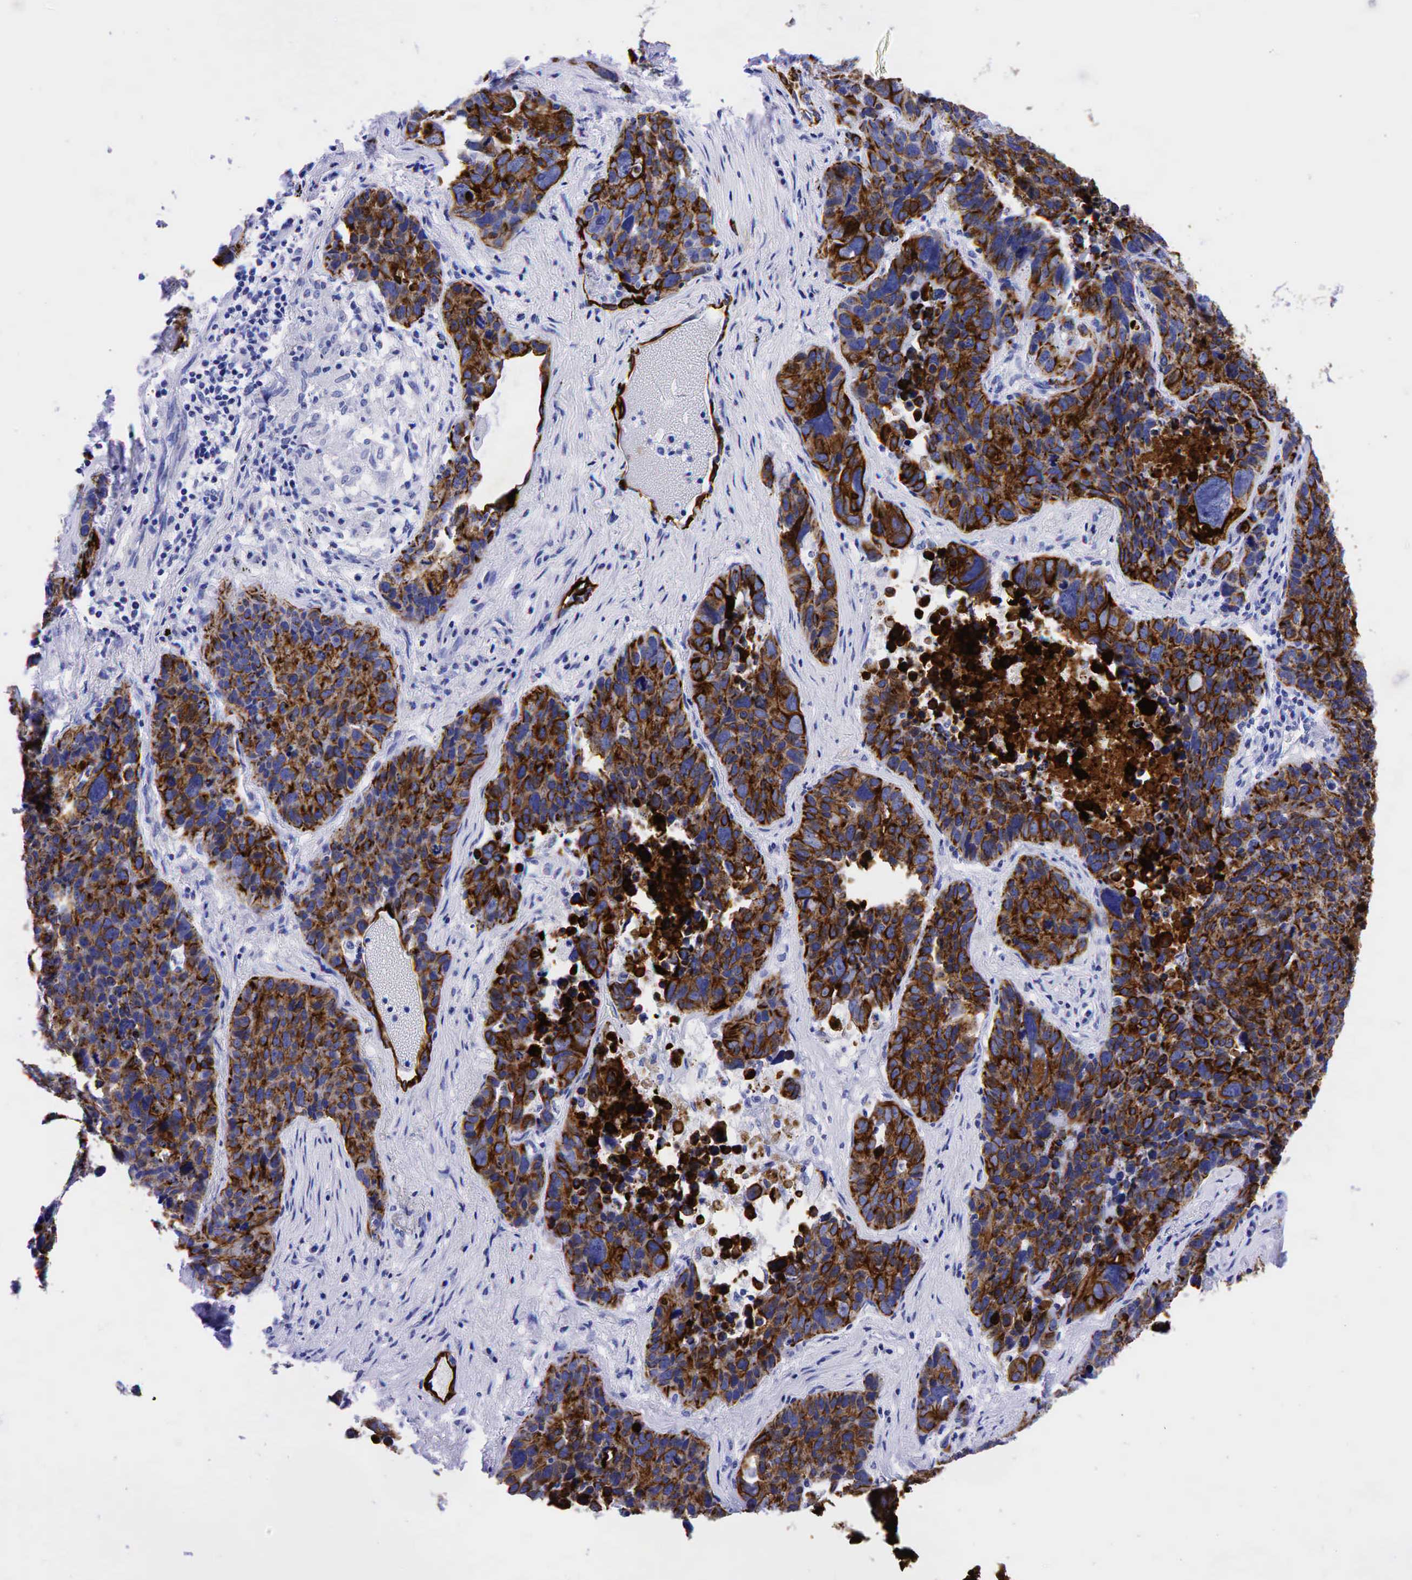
{"staining": {"intensity": "strong", "quantity": ">75%", "location": "cytoplasmic/membranous"}, "tissue": "lung cancer", "cell_type": "Tumor cells", "image_type": "cancer", "snomed": [{"axis": "morphology", "description": "Carcinoid, malignant, NOS"}, {"axis": "topography", "description": "Lung"}], "caption": "Strong cytoplasmic/membranous protein positivity is appreciated in approximately >75% of tumor cells in lung carcinoid (malignant).", "gene": "KRT18", "patient": {"sex": "male", "age": 60}}